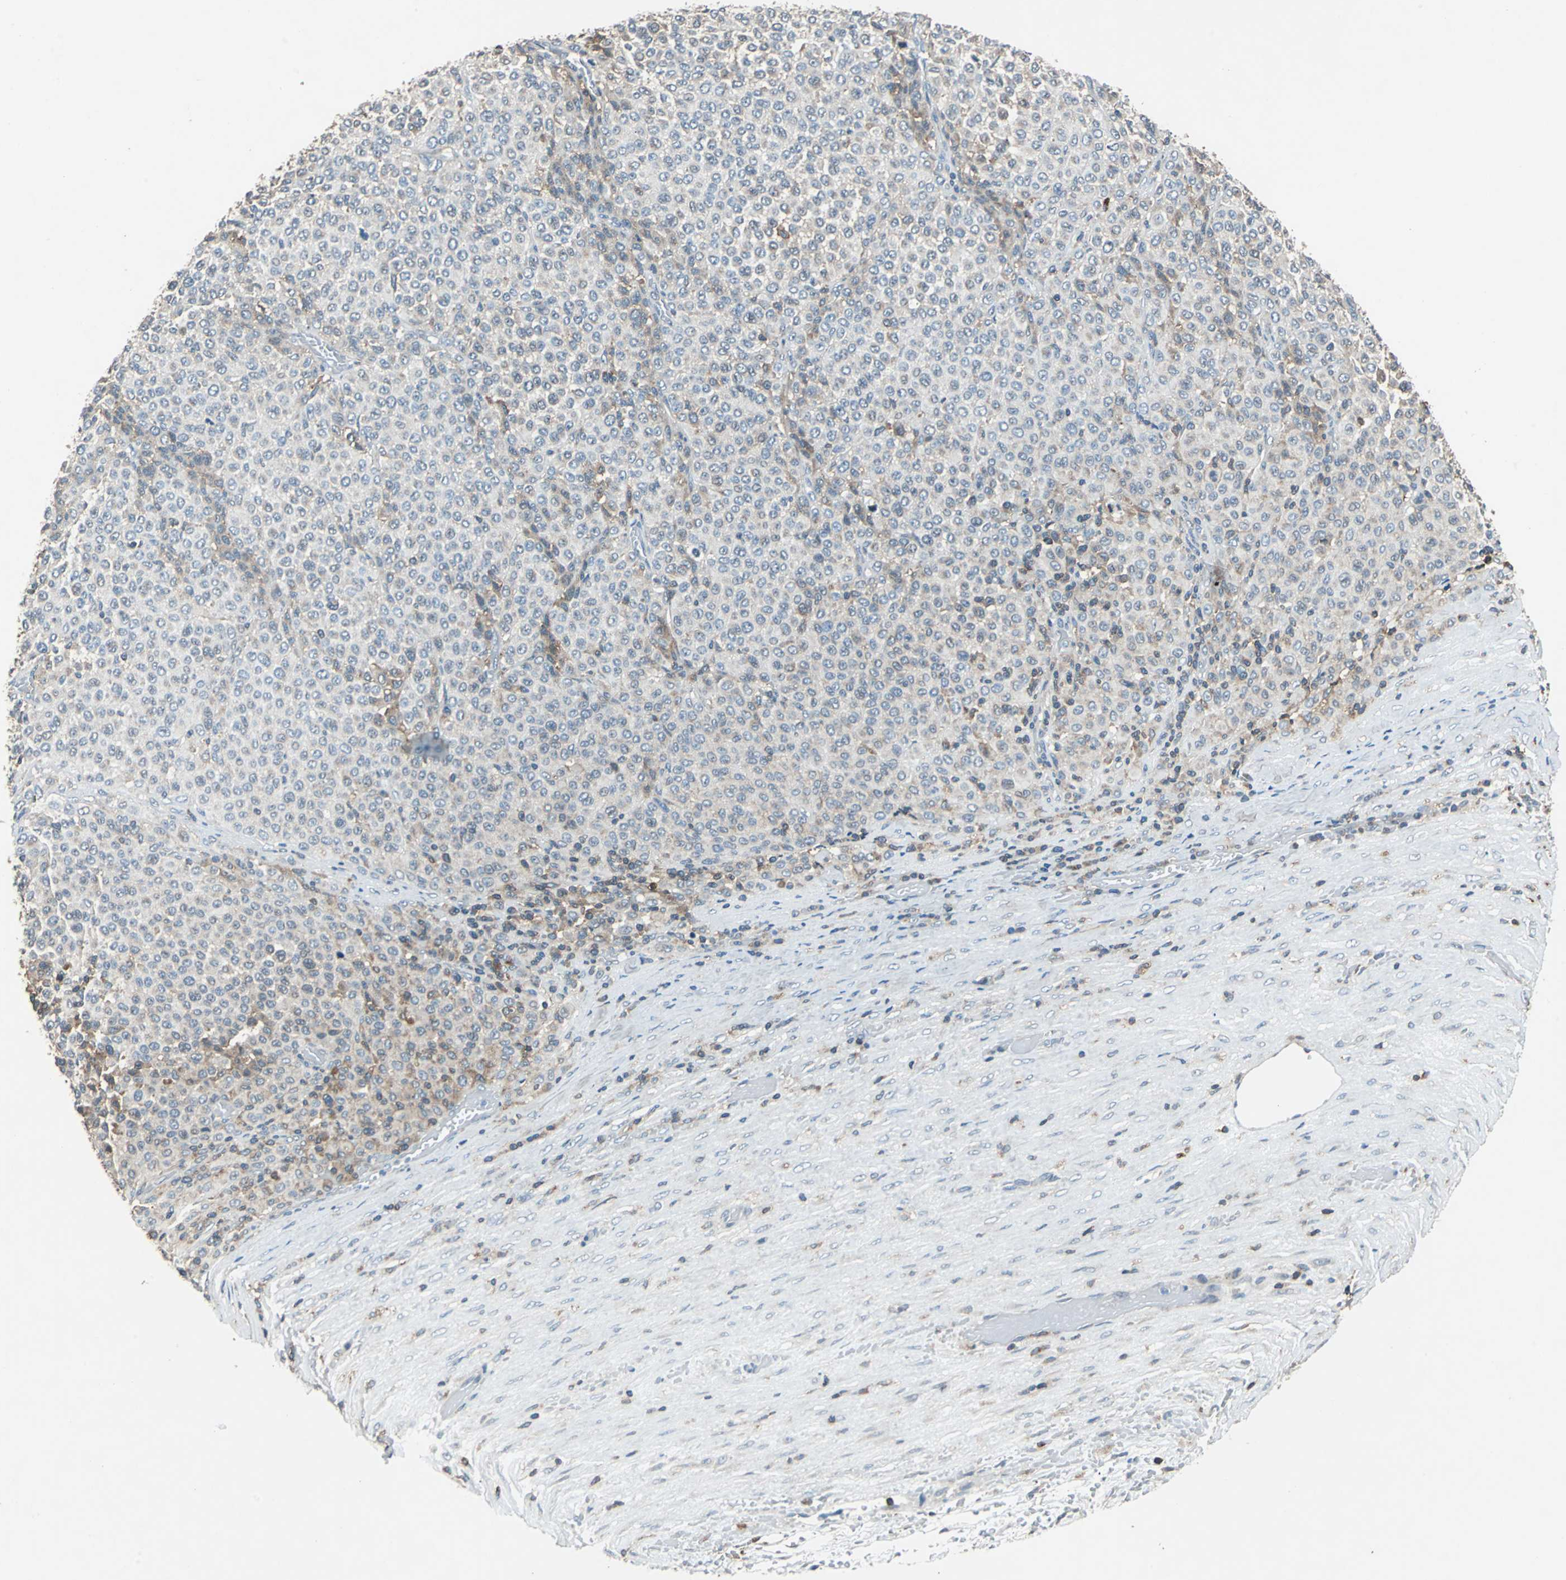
{"staining": {"intensity": "weak", "quantity": "<25%", "location": "cytoplasmic/membranous"}, "tissue": "melanoma", "cell_type": "Tumor cells", "image_type": "cancer", "snomed": [{"axis": "morphology", "description": "Malignant melanoma, Metastatic site"}, {"axis": "topography", "description": "Pancreas"}], "caption": "Human malignant melanoma (metastatic site) stained for a protein using immunohistochemistry (IHC) exhibits no positivity in tumor cells.", "gene": "SLC19A2", "patient": {"sex": "female", "age": 30}}